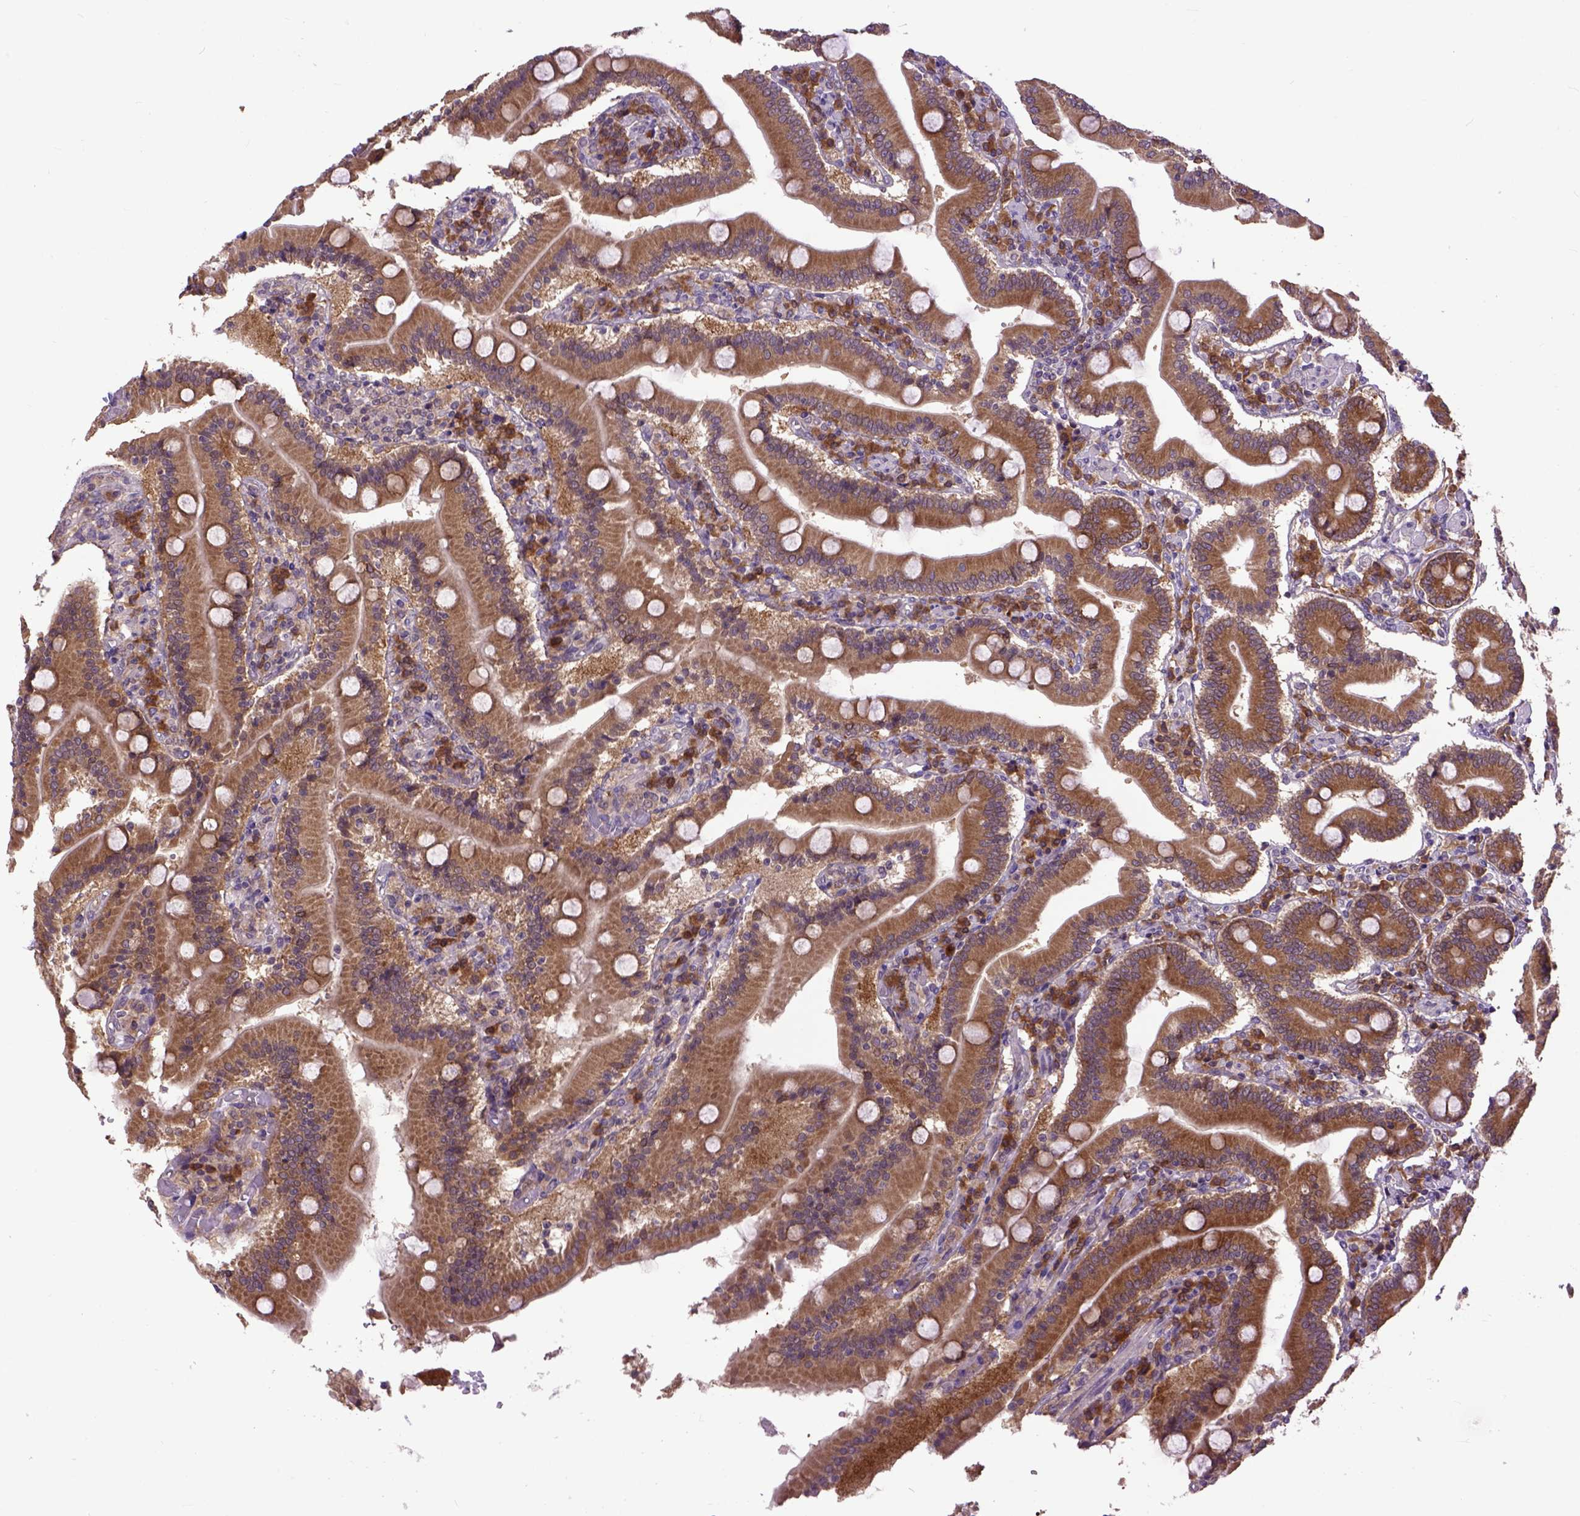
{"staining": {"intensity": "strong", "quantity": ">75%", "location": "cytoplasmic/membranous"}, "tissue": "duodenum", "cell_type": "Glandular cells", "image_type": "normal", "snomed": [{"axis": "morphology", "description": "Normal tissue, NOS"}, {"axis": "topography", "description": "Duodenum"}], "caption": "Protein analysis of benign duodenum reveals strong cytoplasmic/membranous staining in approximately >75% of glandular cells.", "gene": "ARL1", "patient": {"sex": "female", "age": 62}}